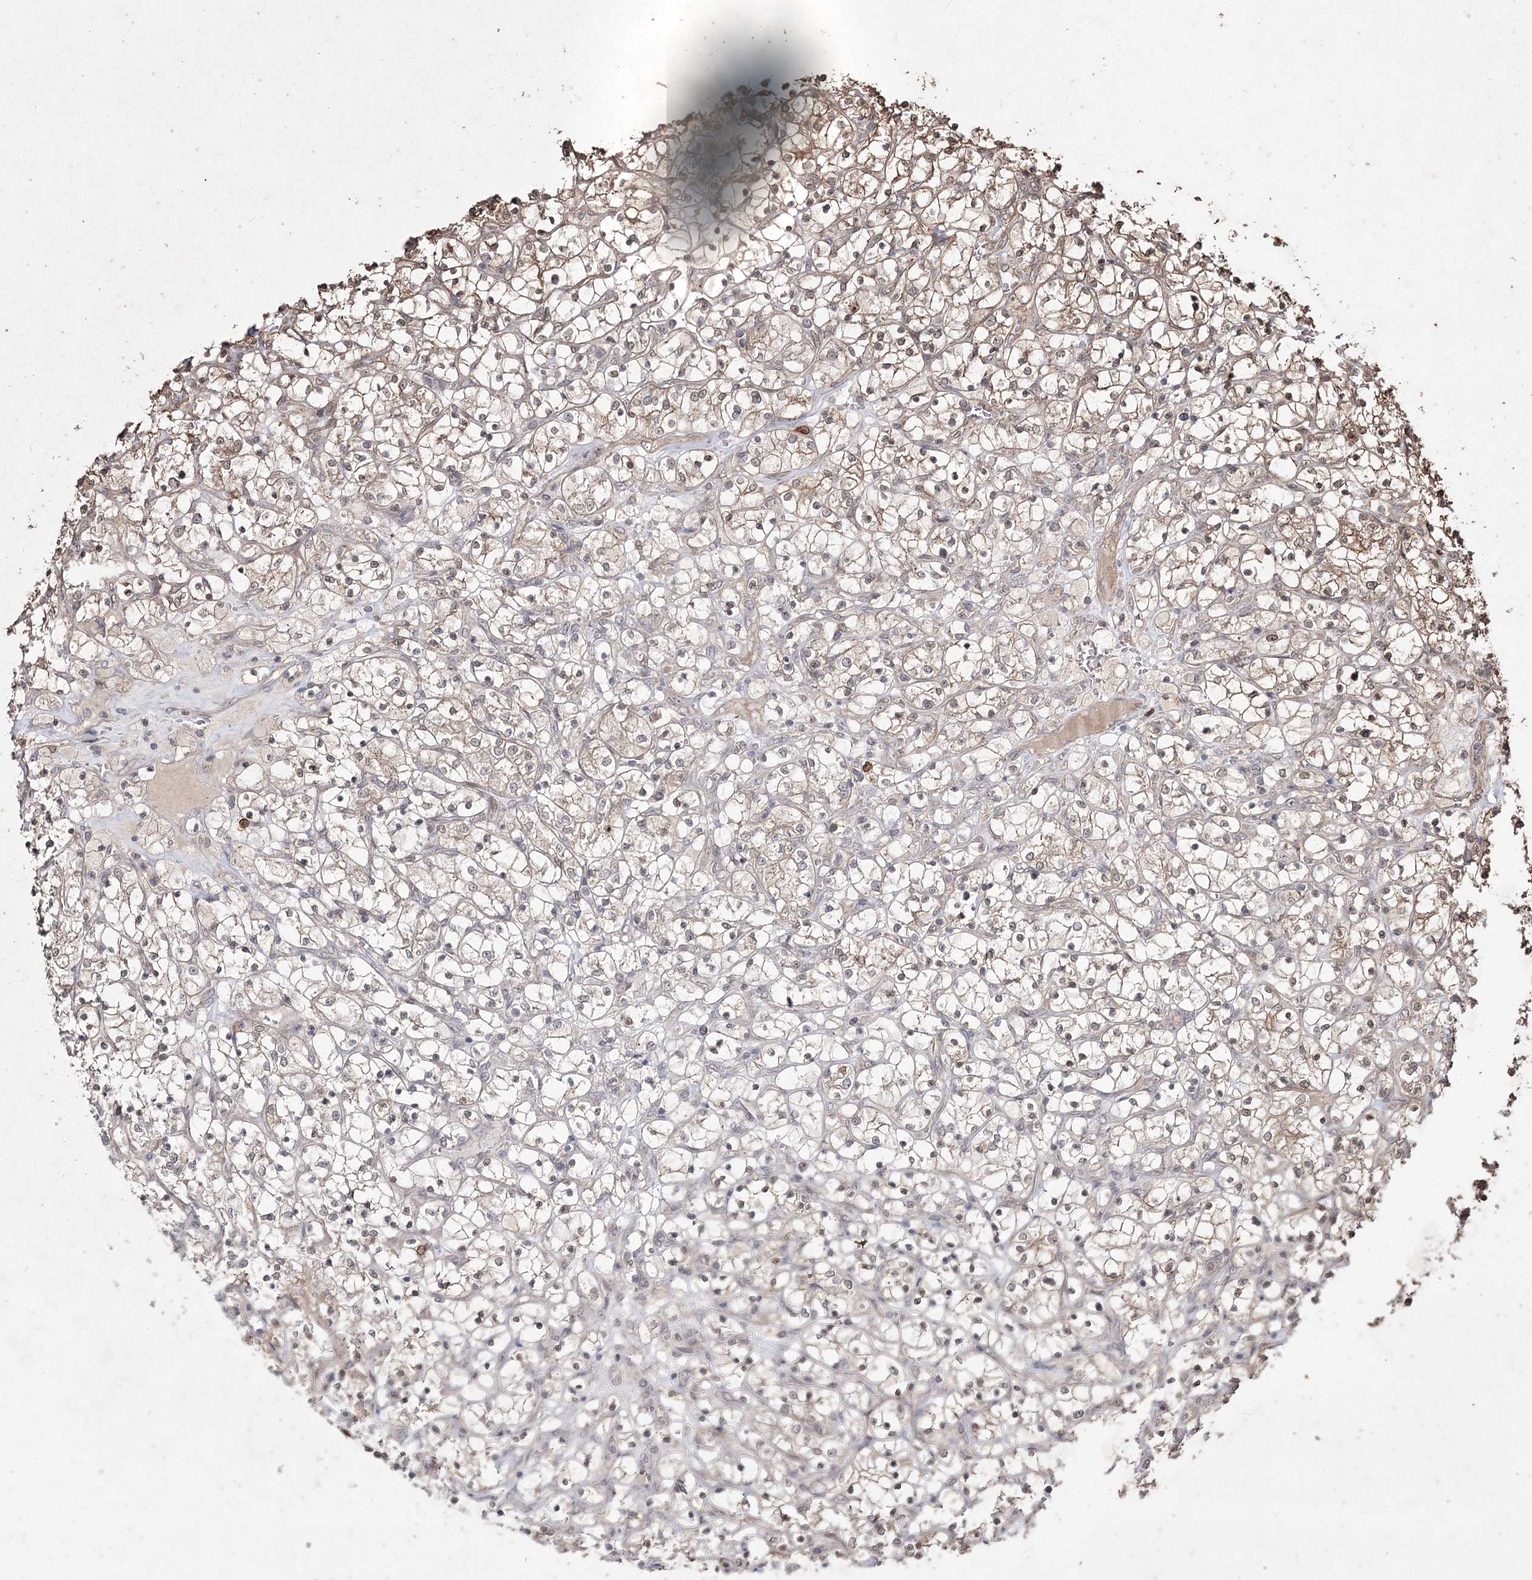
{"staining": {"intensity": "moderate", "quantity": "<25%", "location": "cytoplasmic/membranous,nuclear"}, "tissue": "renal cancer", "cell_type": "Tumor cells", "image_type": "cancer", "snomed": [{"axis": "morphology", "description": "Adenocarcinoma, NOS"}, {"axis": "topography", "description": "Kidney"}], "caption": "Tumor cells show low levels of moderate cytoplasmic/membranous and nuclear expression in approximately <25% of cells in human renal cancer (adenocarcinoma).", "gene": "PRC1", "patient": {"sex": "female", "age": 69}}